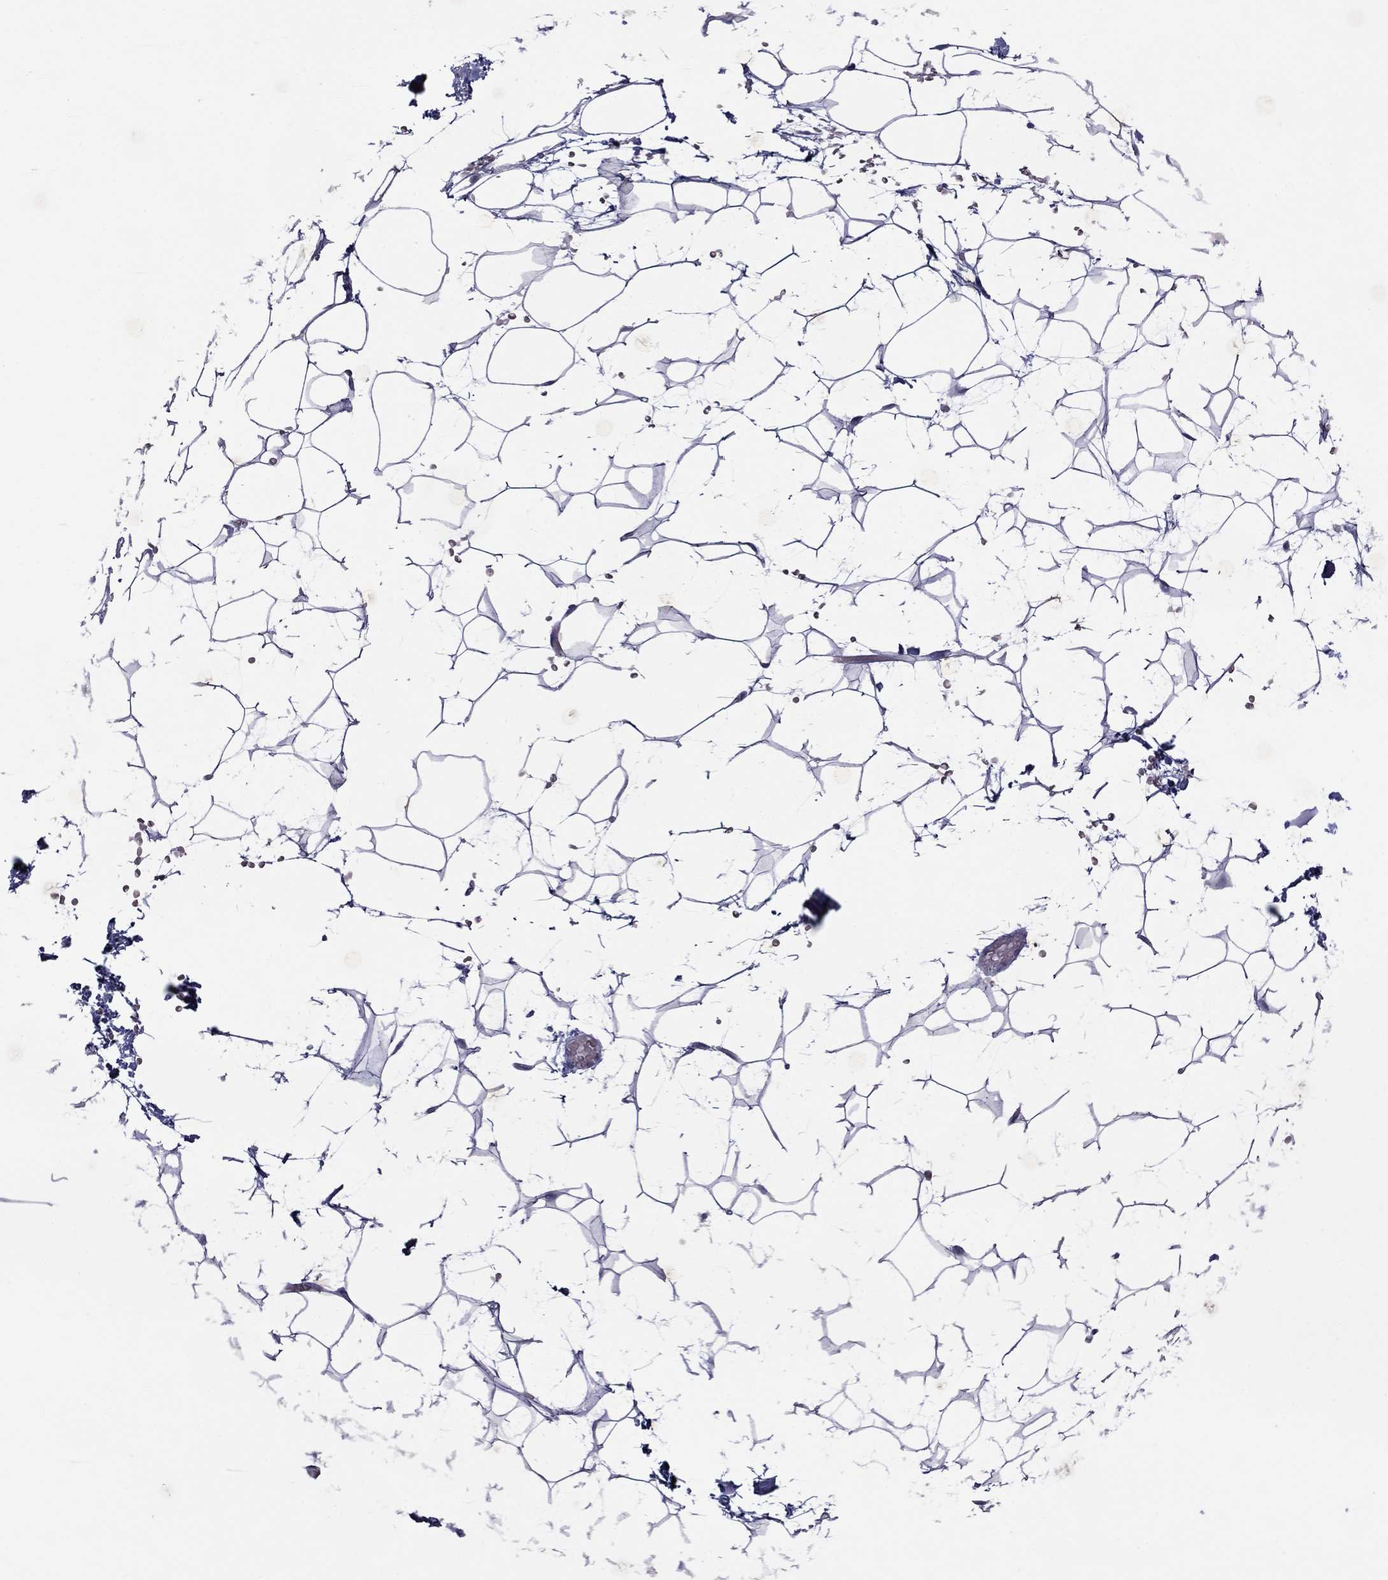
{"staining": {"intensity": "negative", "quantity": "none", "location": "none"}, "tissue": "adipose tissue", "cell_type": "Adipocytes", "image_type": "normal", "snomed": [{"axis": "morphology", "description": "Normal tissue, NOS"}, {"axis": "topography", "description": "Skin"}, {"axis": "topography", "description": "Peripheral nerve tissue"}], "caption": "The micrograph shows no significant expression in adipocytes of adipose tissue.", "gene": "PIWIL1", "patient": {"sex": "female", "age": 56}}